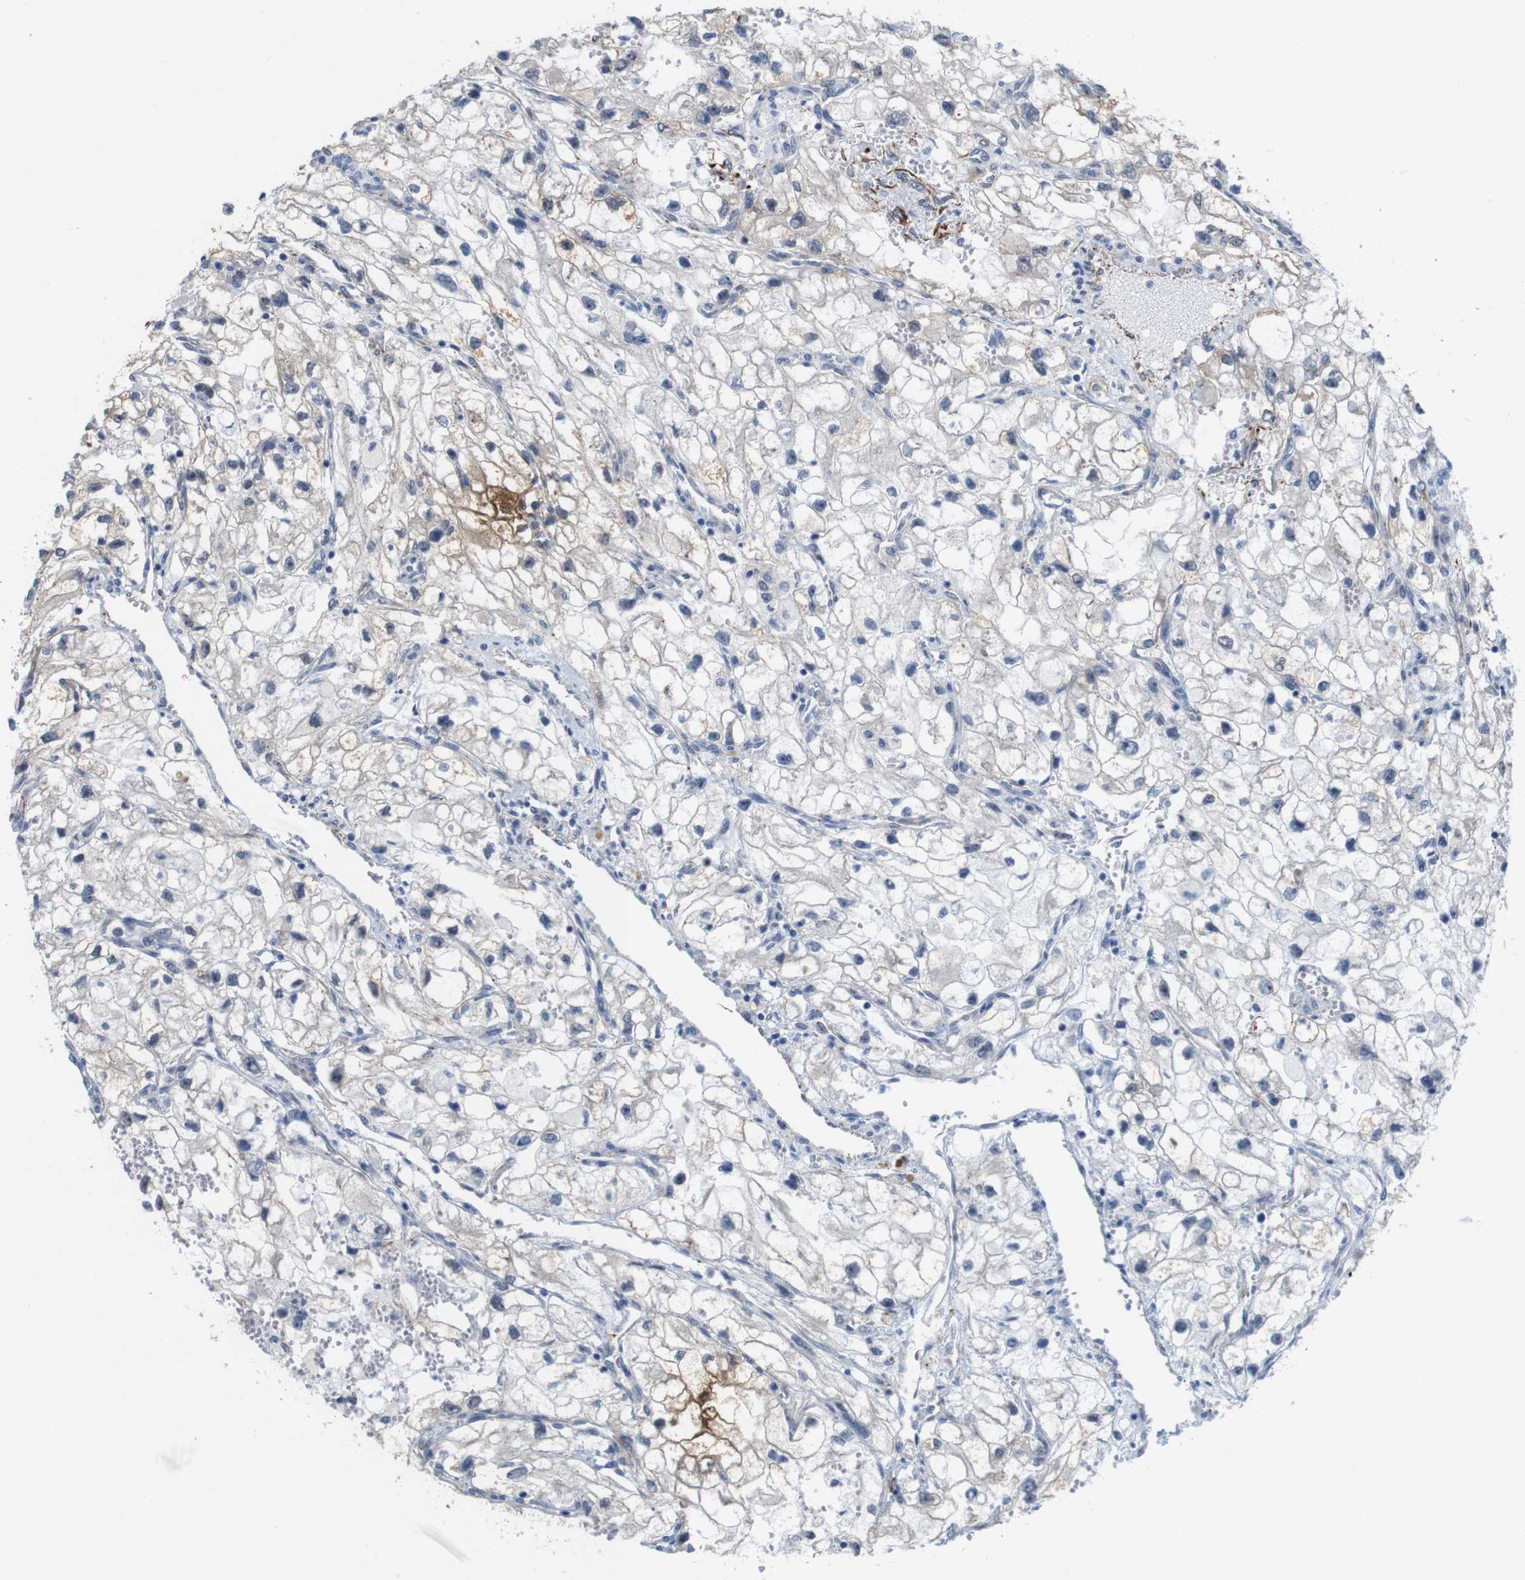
{"staining": {"intensity": "weak", "quantity": "<25%", "location": "cytoplasmic/membranous"}, "tissue": "renal cancer", "cell_type": "Tumor cells", "image_type": "cancer", "snomed": [{"axis": "morphology", "description": "Adenocarcinoma, NOS"}, {"axis": "topography", "description": "Kidney"}], "caption": "An IHC photomicrograph of renal adenocarcinoma is shown. There is no staining in tumor cells of renal adenocarcinoma.", "gene": "JPH1", "patient": {"sex": "female", "age": 70}}